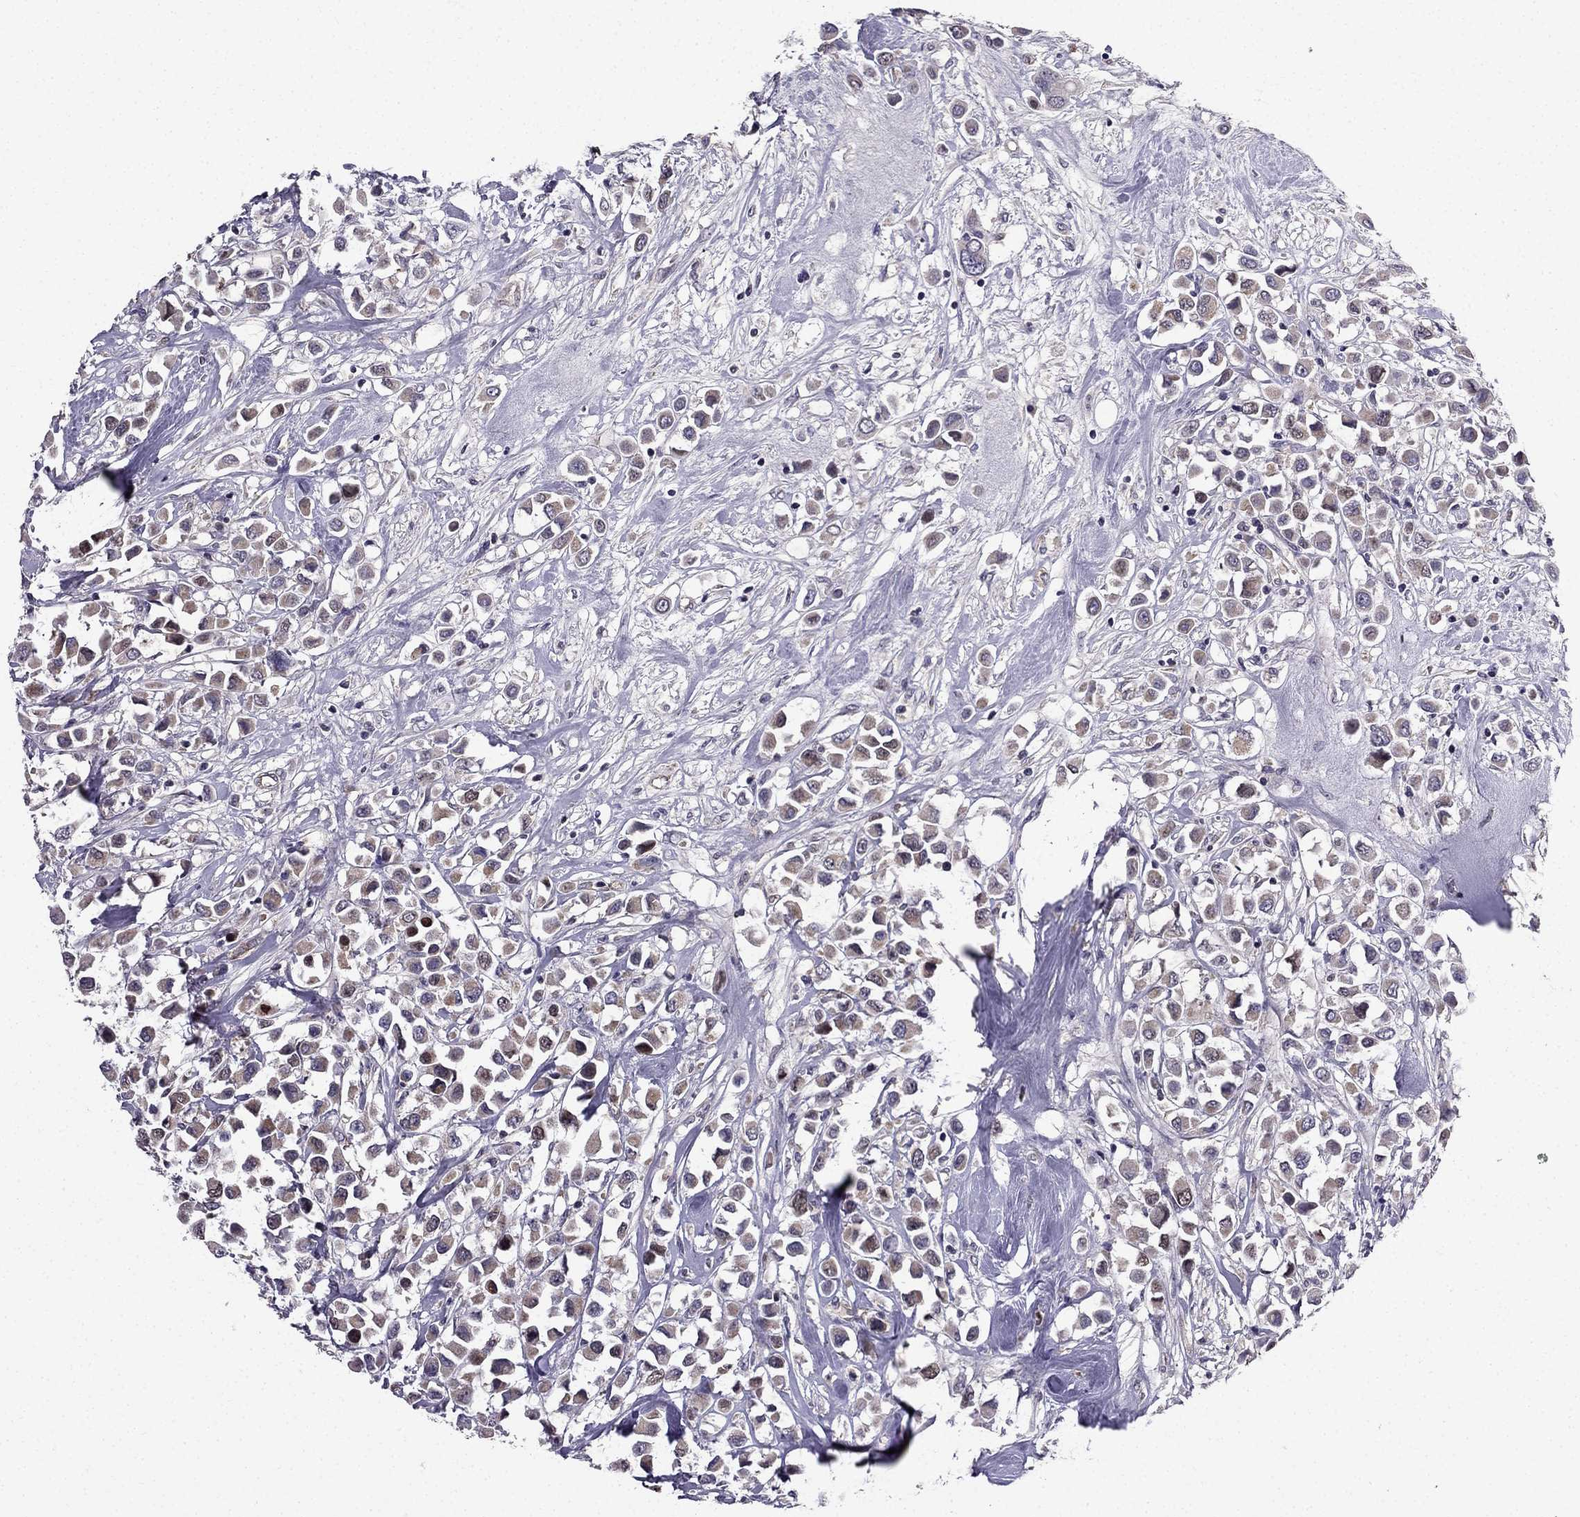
{"staining": {"intensity": "moderate", "quantity": ">75%", "location": "cytoplasmic/membranous"}, "tissue": "breast cancer", "cell_type": "Tumor cells", "image_type": "cancer", "snomed": [{"axis": "morphology", "description": "Duct carcinoma"}, {"axis": "topography", "description": "Breast"}], "caption": "Brown immunohistochemical staining in breast cancer reveals moderate cytoplasmic/membranous positivity in about >75% of tumor cells.", "gene": "SLC6A2", "patient": {"sex": "female", "age": 61}}